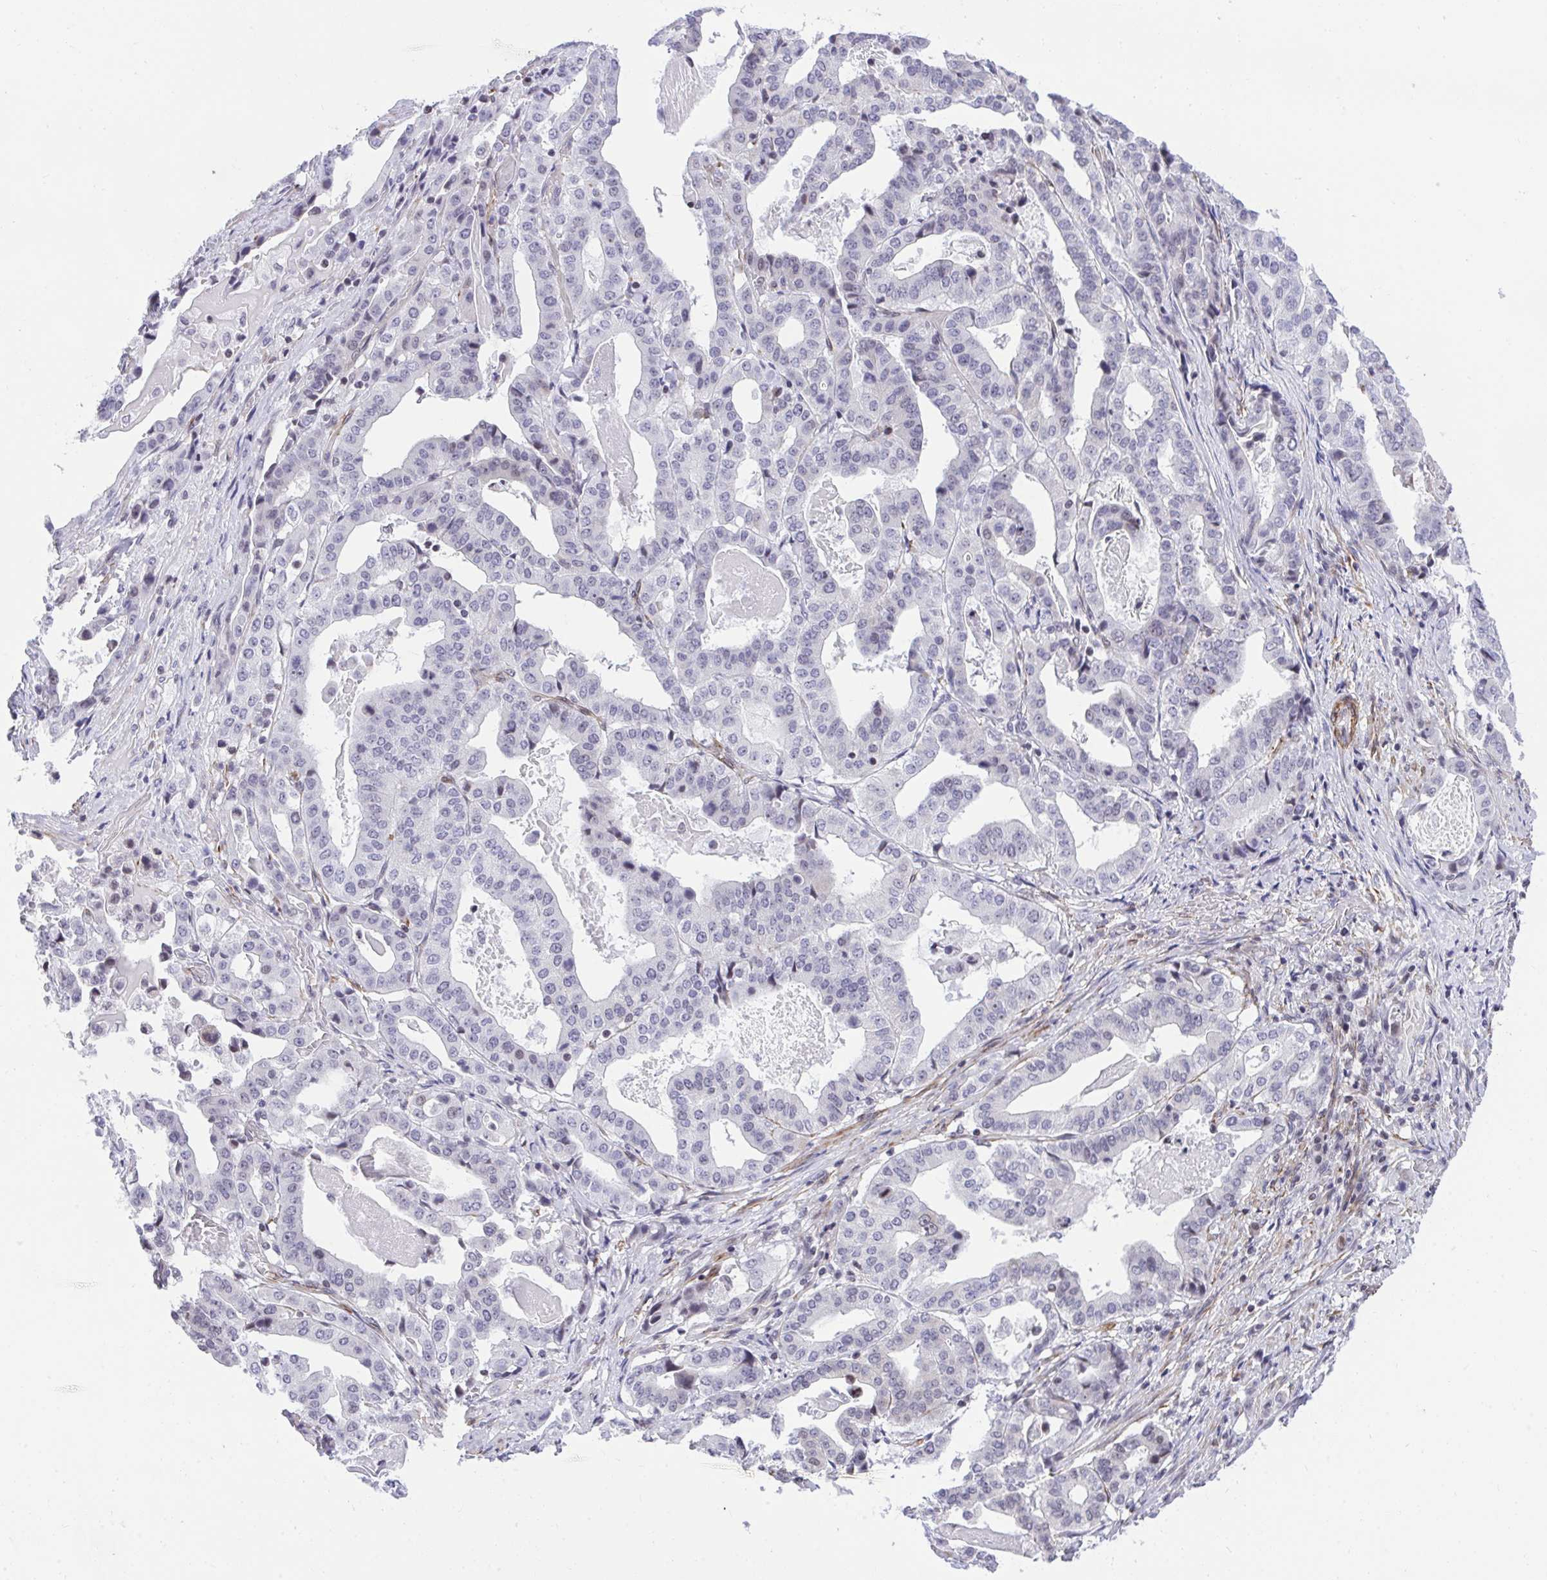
{"staining": {"intensity": "negative", "quantity": "none", "location": "none"}, "tissue": "stomach cancer", "cell_type": "Tumor cells", "image_type": "cancer", "snomed": [{"axis": "morphology", "description": "Adenocarcinoma, NOS"}, {"axis": "topography", "description": "Stomach"}], "caption": "High magnification brightfield microscopy of stomach cancer (adenocarcinoma) stained with DAB (3,3'-diaminobenzidine) (brown) and counterstained with hematoxylin (blue): tumor cells show no significant staining. (DAB IHC, high magnification).", "gene": "KCNN4", "patient": {"sex": "male", "age": 48}}